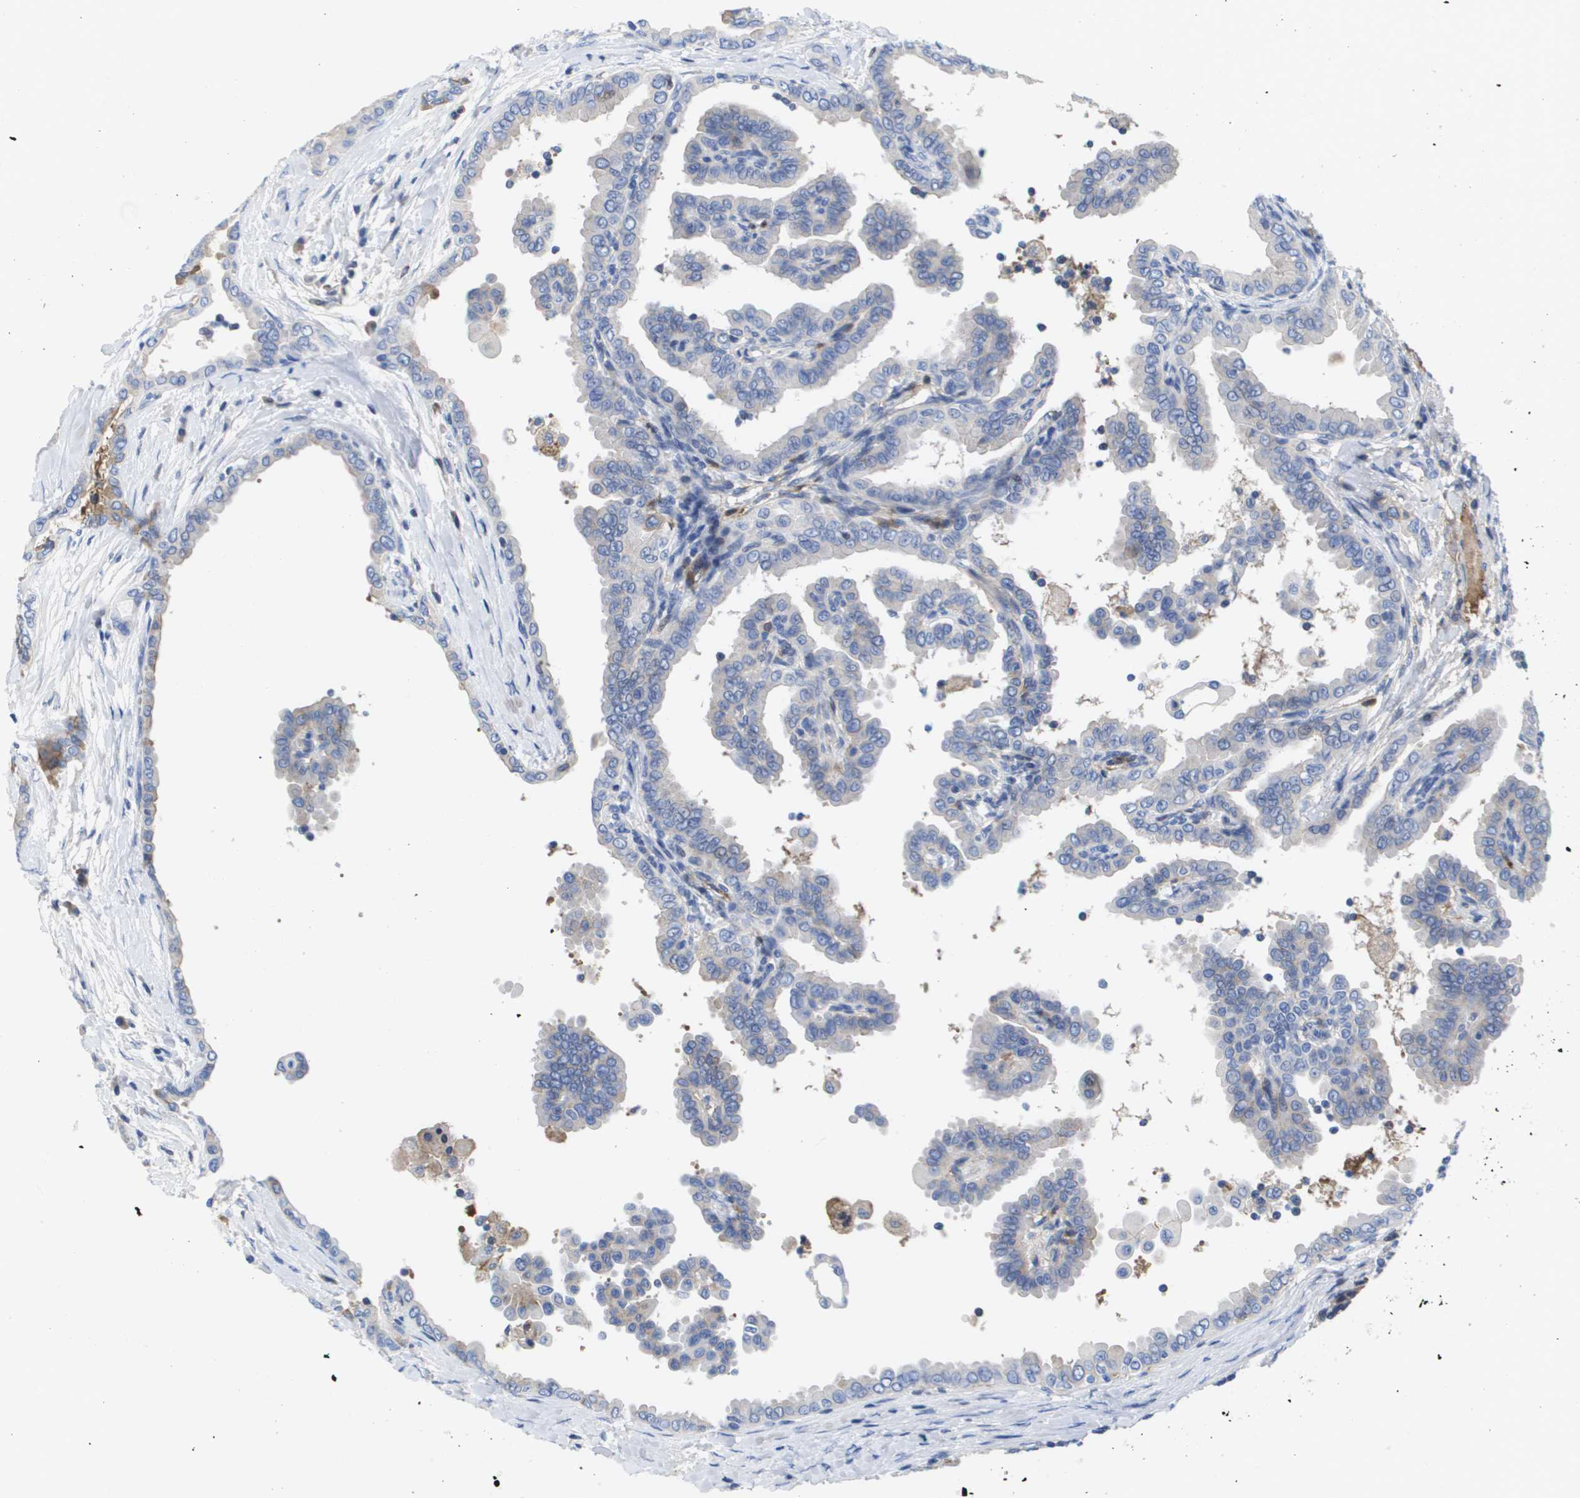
{"staining": {"intensity": "negative", "quantity": "none", "location": "none"}, "tissue": "thyroid cancer", "cell_type": "Tumor cells", "image_type": "cancer", "snomed": [{"axis": "morphology", "description": "Papillary adenocarcinoma, NOS"}, {"axis": "topography", "description": "Thyroid gland"}], "caption": "Immunohistochemistry micrograph of thyroid papillary adenocarcinoma stained for a protein (brown), which reveals no expression in tumor cells.", "gene": "SERPINC1", "patient": {"sex": "male", "age": 33}}